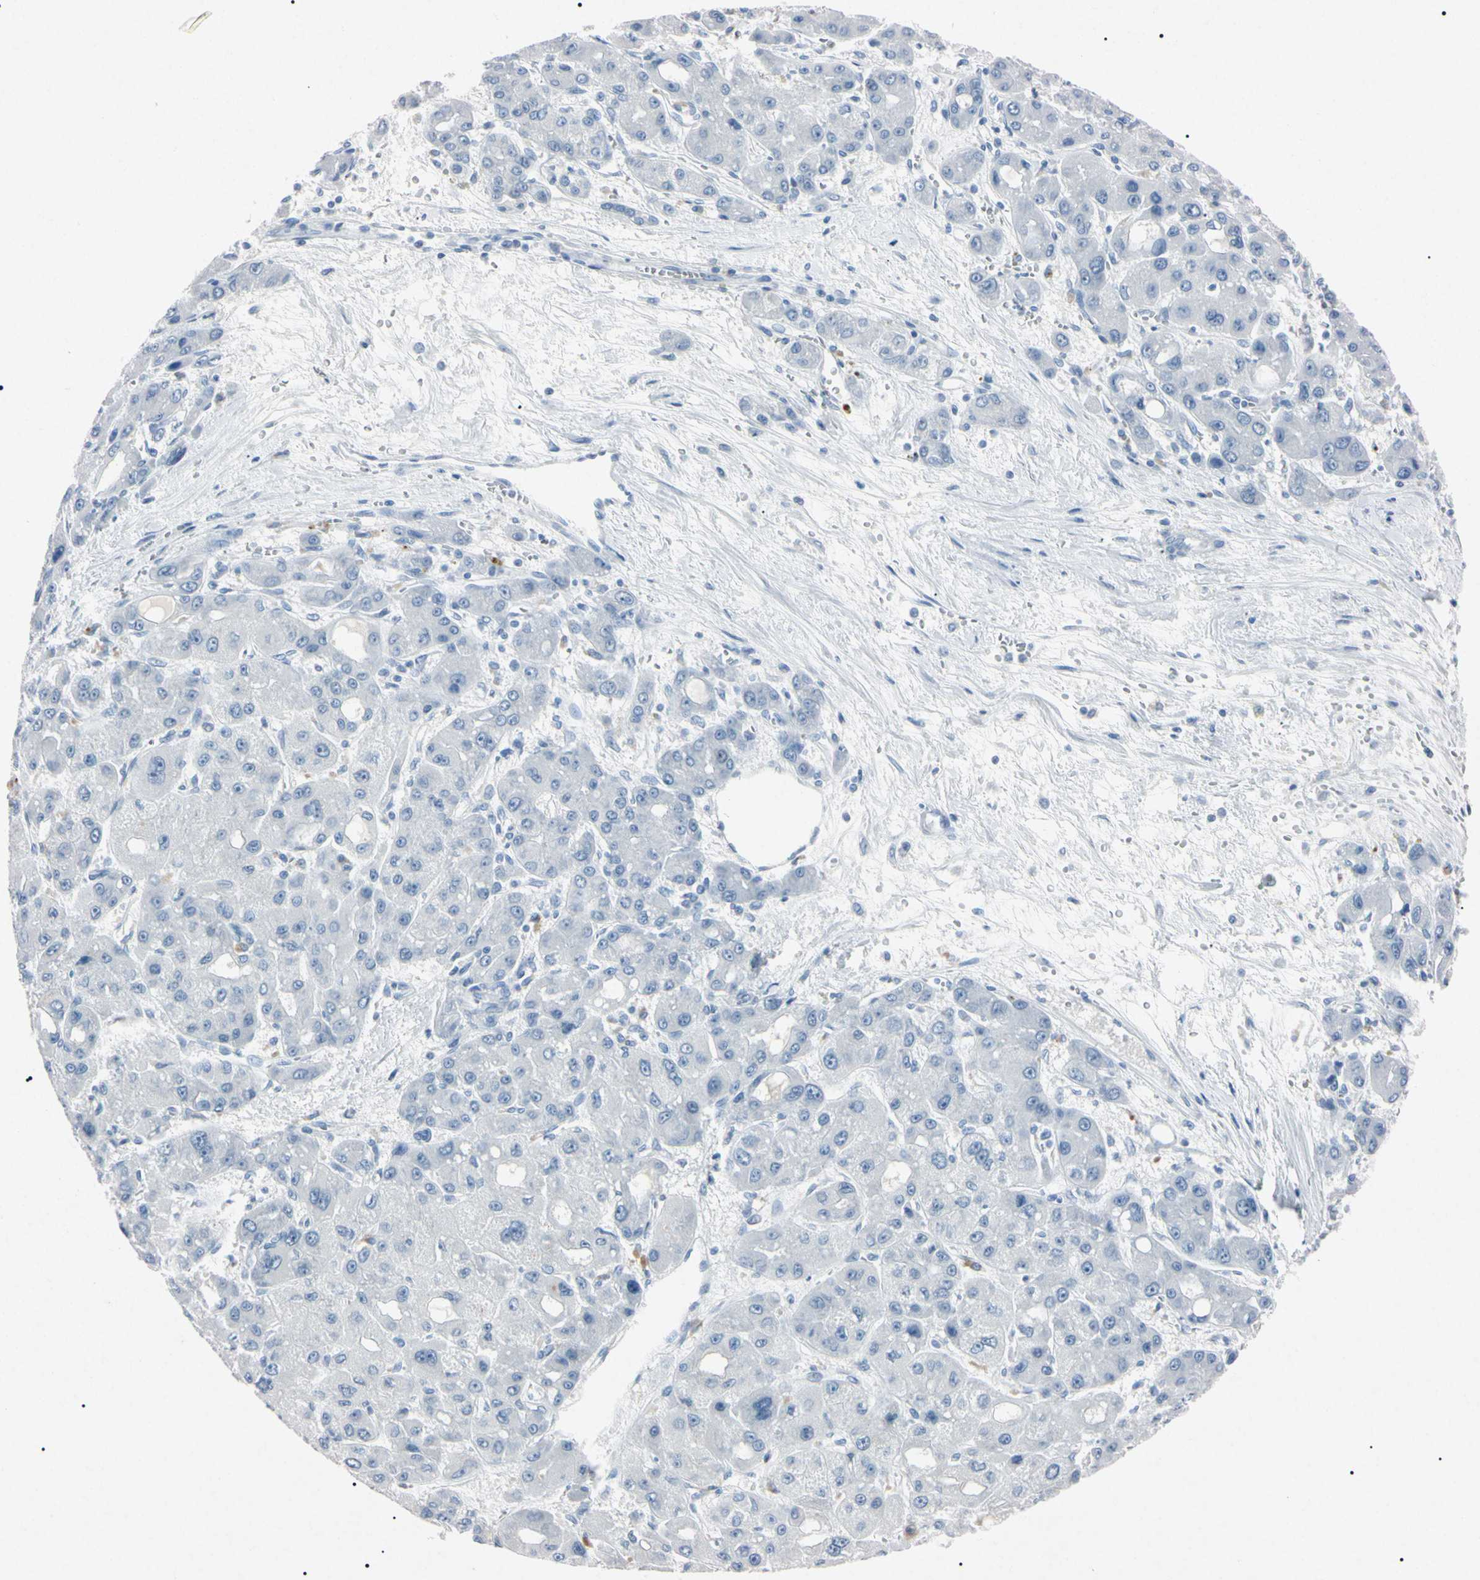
{"staining": {"intensity": "negative", "quantity": "none", "location": "none"}, "tissue": "liver cancer", "cell_type": "Tumor cells", "image_type": "cancer", "snomed": [{"axis": "morphology", "description": "Carcinoma, Hepatocellular, NOS"}, {"axis": "topography", "description": "Liver"}], "caption": "IHC of liver cancer (hepatocellular carcinoma) exhibits no expression in tumor cells.", "gene": "ELN", "patient": {"sex": "male", "age": 55}}